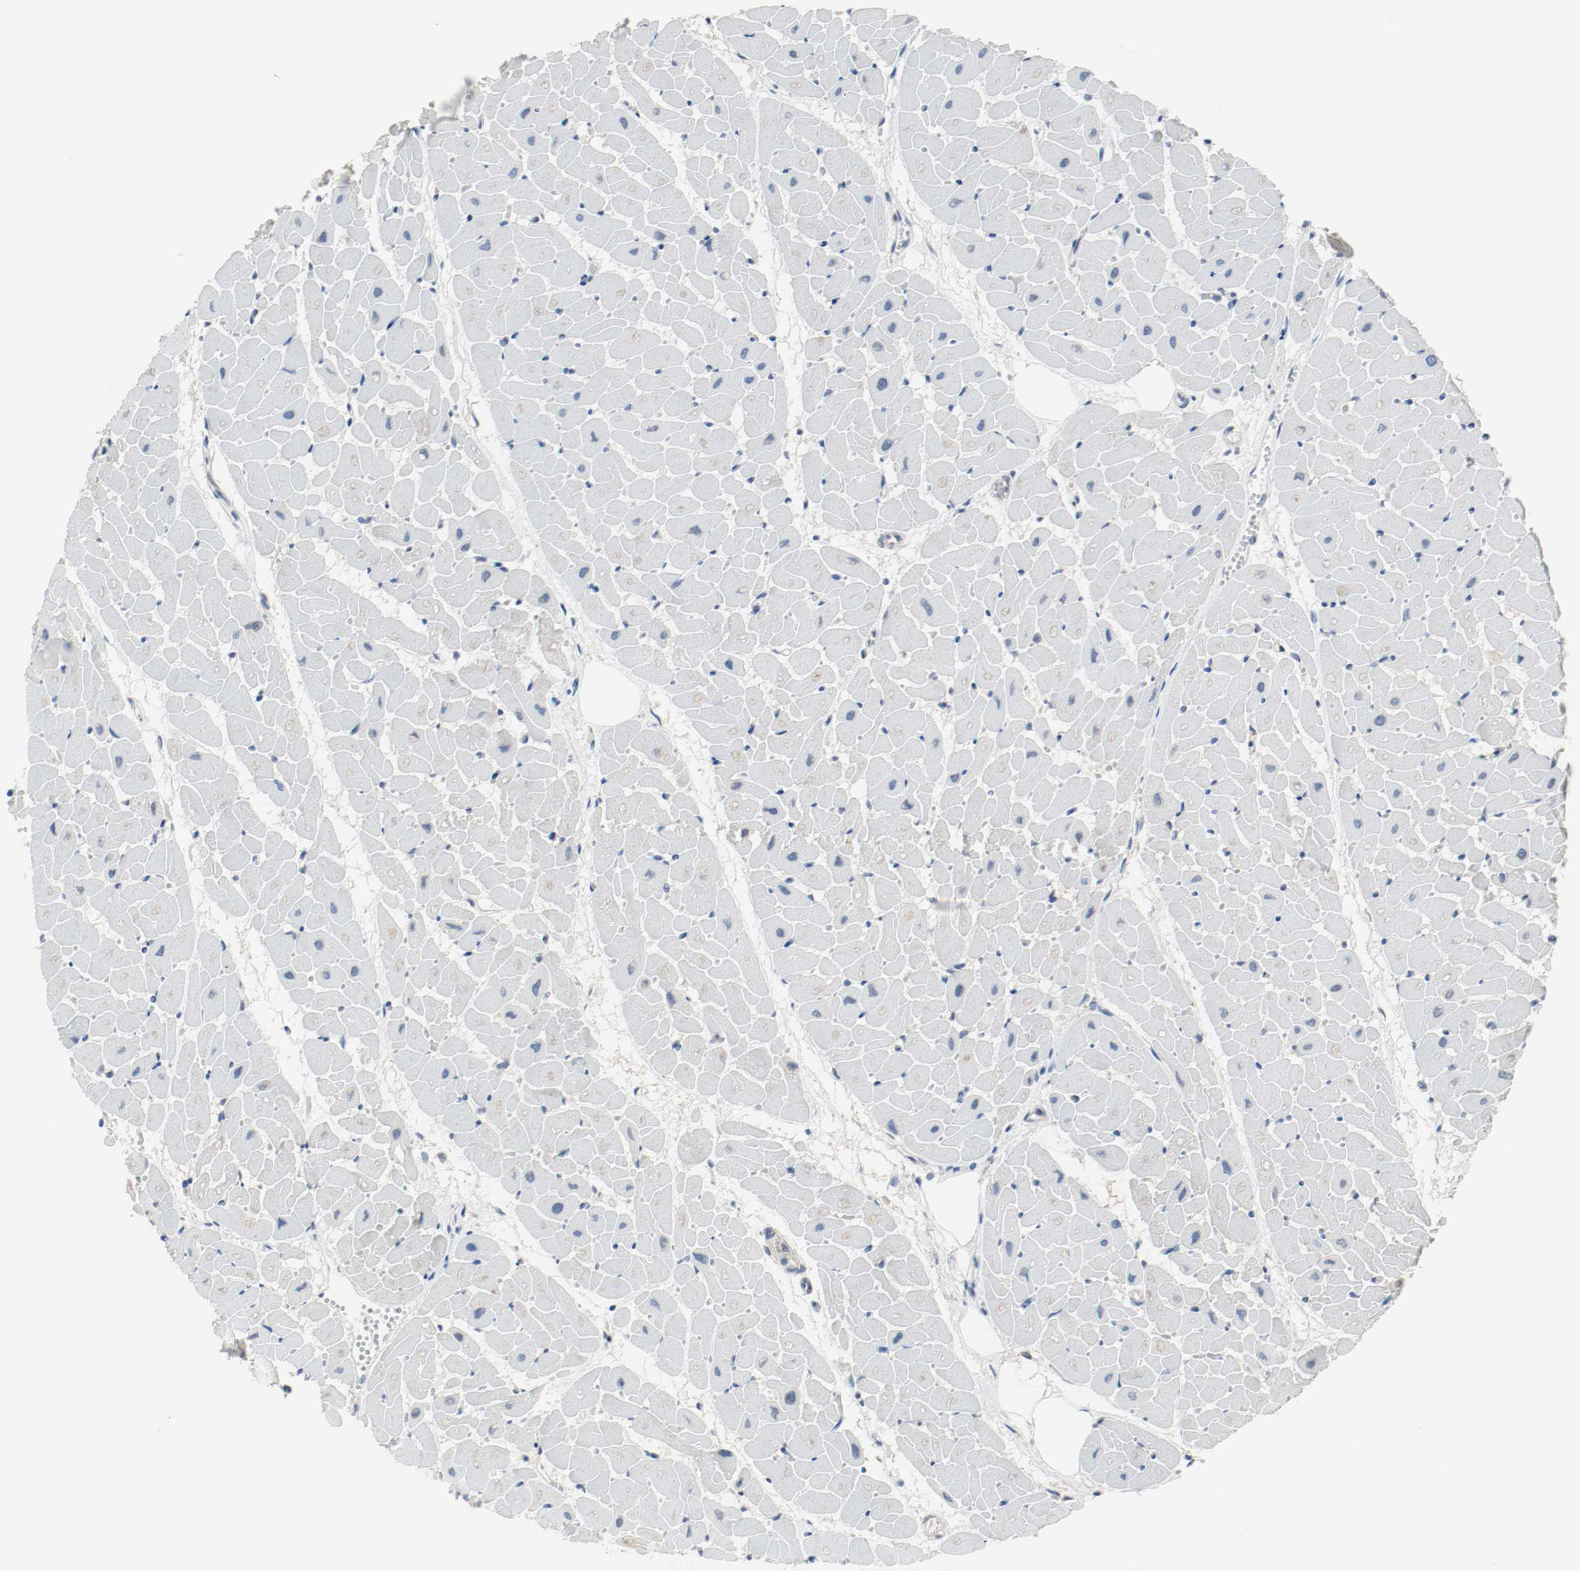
{"staining": {"intensity": "negative", "quantity": "none", "location": "none"}, "tissue": "heart muscle", "cell_type": "Cardiomyocytes", "image_type": "normal", "snomed": [{"axis": "morphology", "description": "Normal tissue, NOS"}, {"axis": "topography", "description": "Heart"}], "caption": "An immunohistochemistry image of unremarkable heart muscle is shown. There is no staining in cardiomyocytes of heart muscle.", "gene": "PPME1", "patient": {"sex": "female", "age": 19}}